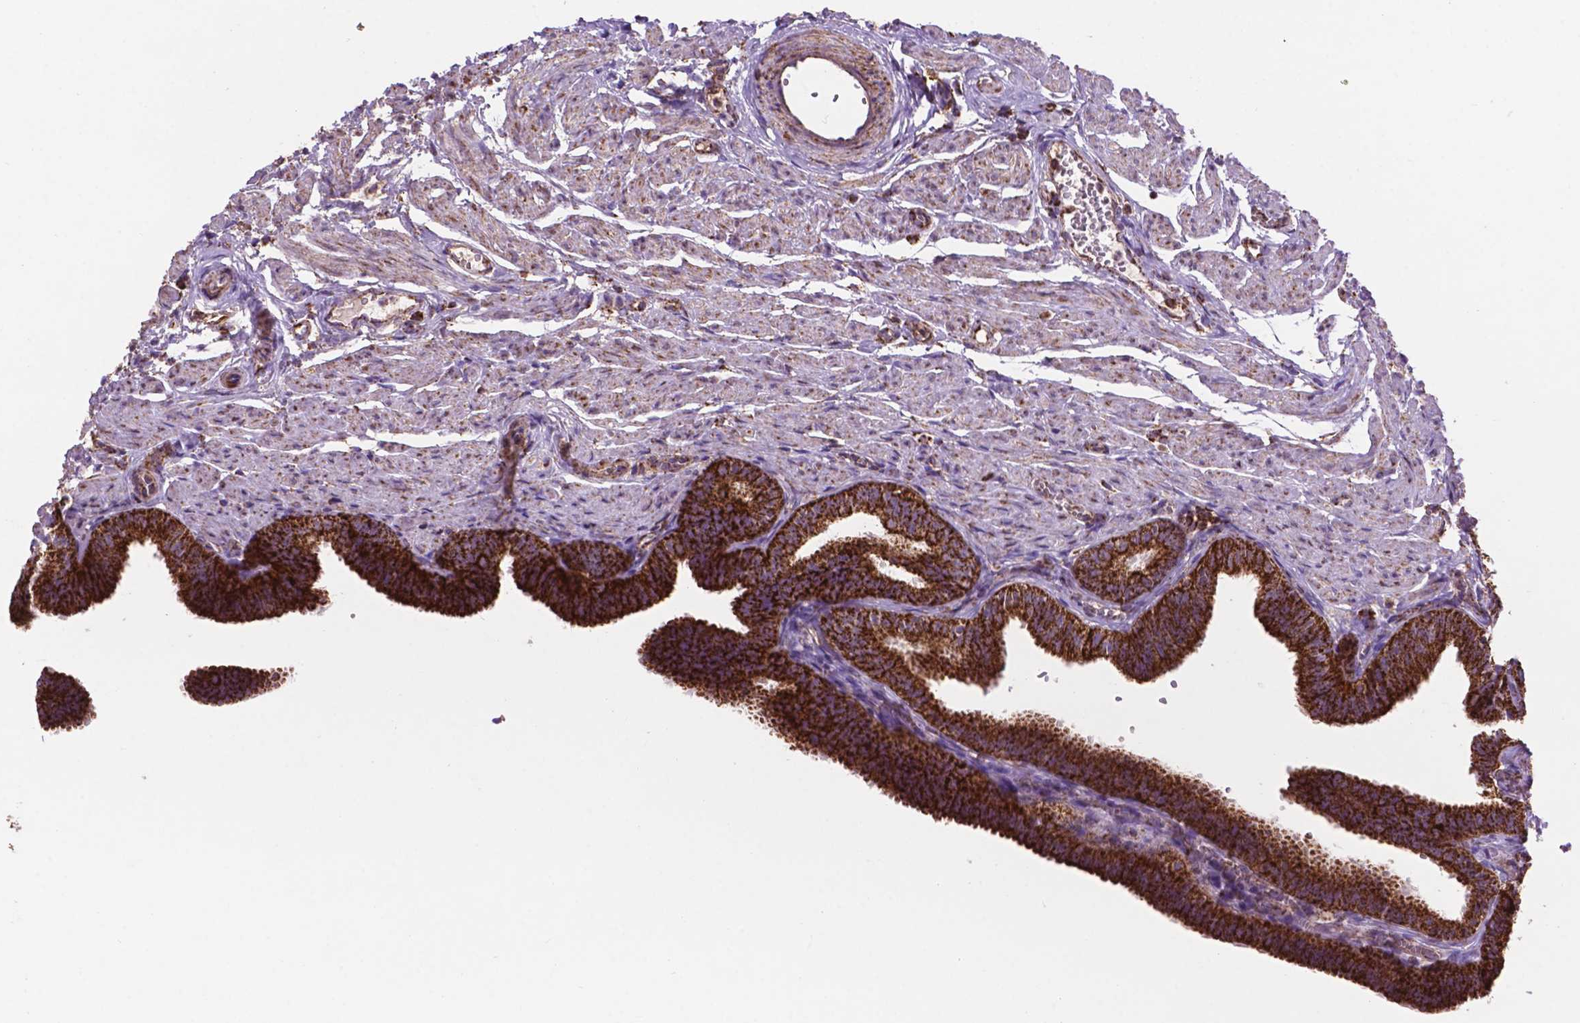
{"staining": {"intensity": "strong", "quantity": ">75%", "location": "cytoplasmic/membranous"}, "tissue": "fallopian tube", "cell_type": "Glandular cells", "image_type": "normal", "snomed": [{"axis": "morphology", "description": "Normal tissue, NOS"}, {"axis": "topography", "description": "Fallopian tube"}], "caption": "Glandular cells reveal strong cytoplasmic/membranous expression in about >75% of cells in benign fallopian tube. Immunohistochemistry stains the protein of interest in brown and the nuclei are stained blue.", "gene": "HSPD1", "patient": {"sex": "female", "age": 25}}